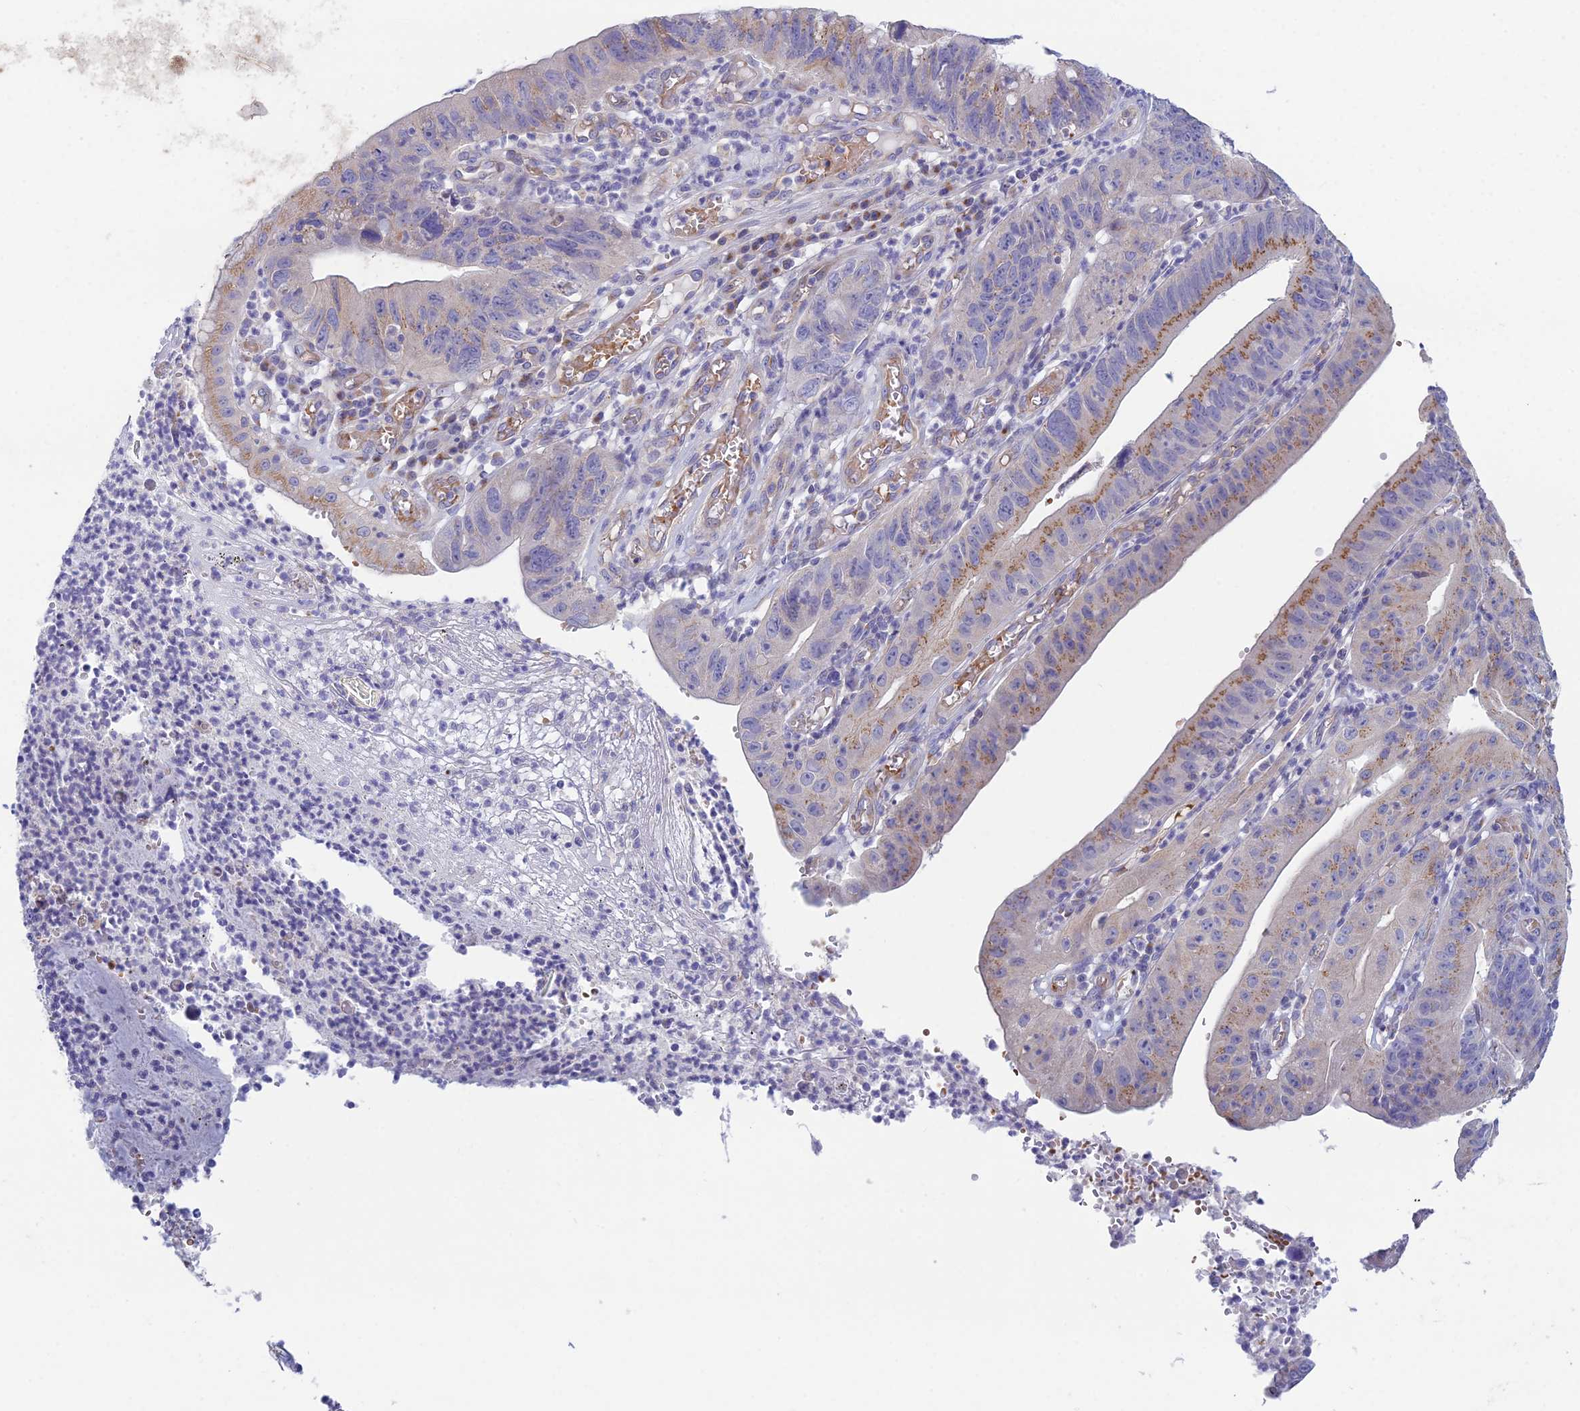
{"staining": {"intensity": "moderate", "quantity": "25%-75%", "location": "cytoplasmic/membranous"}, "tissue": "stomach cancer", "cell_type": "Tumor cells", "image_type": "cancer", "snomed": [{"axis": "morphology", "description": "Adenocarcinoma, NOS"}, {"axis": "topography", "description": "Stomach"}], "caption": "Immunohistochemistry (IHC) photomicrograph of human stomach cancer (adenocarcinoma) stained for a protein (brown), which reveals medium levels of moderate cytoplasmic/membranous positivity in approximately 25%-75% of tumor cells.", "gene": "ZNF564", "patient": {"sex": "male", "age": 59}}